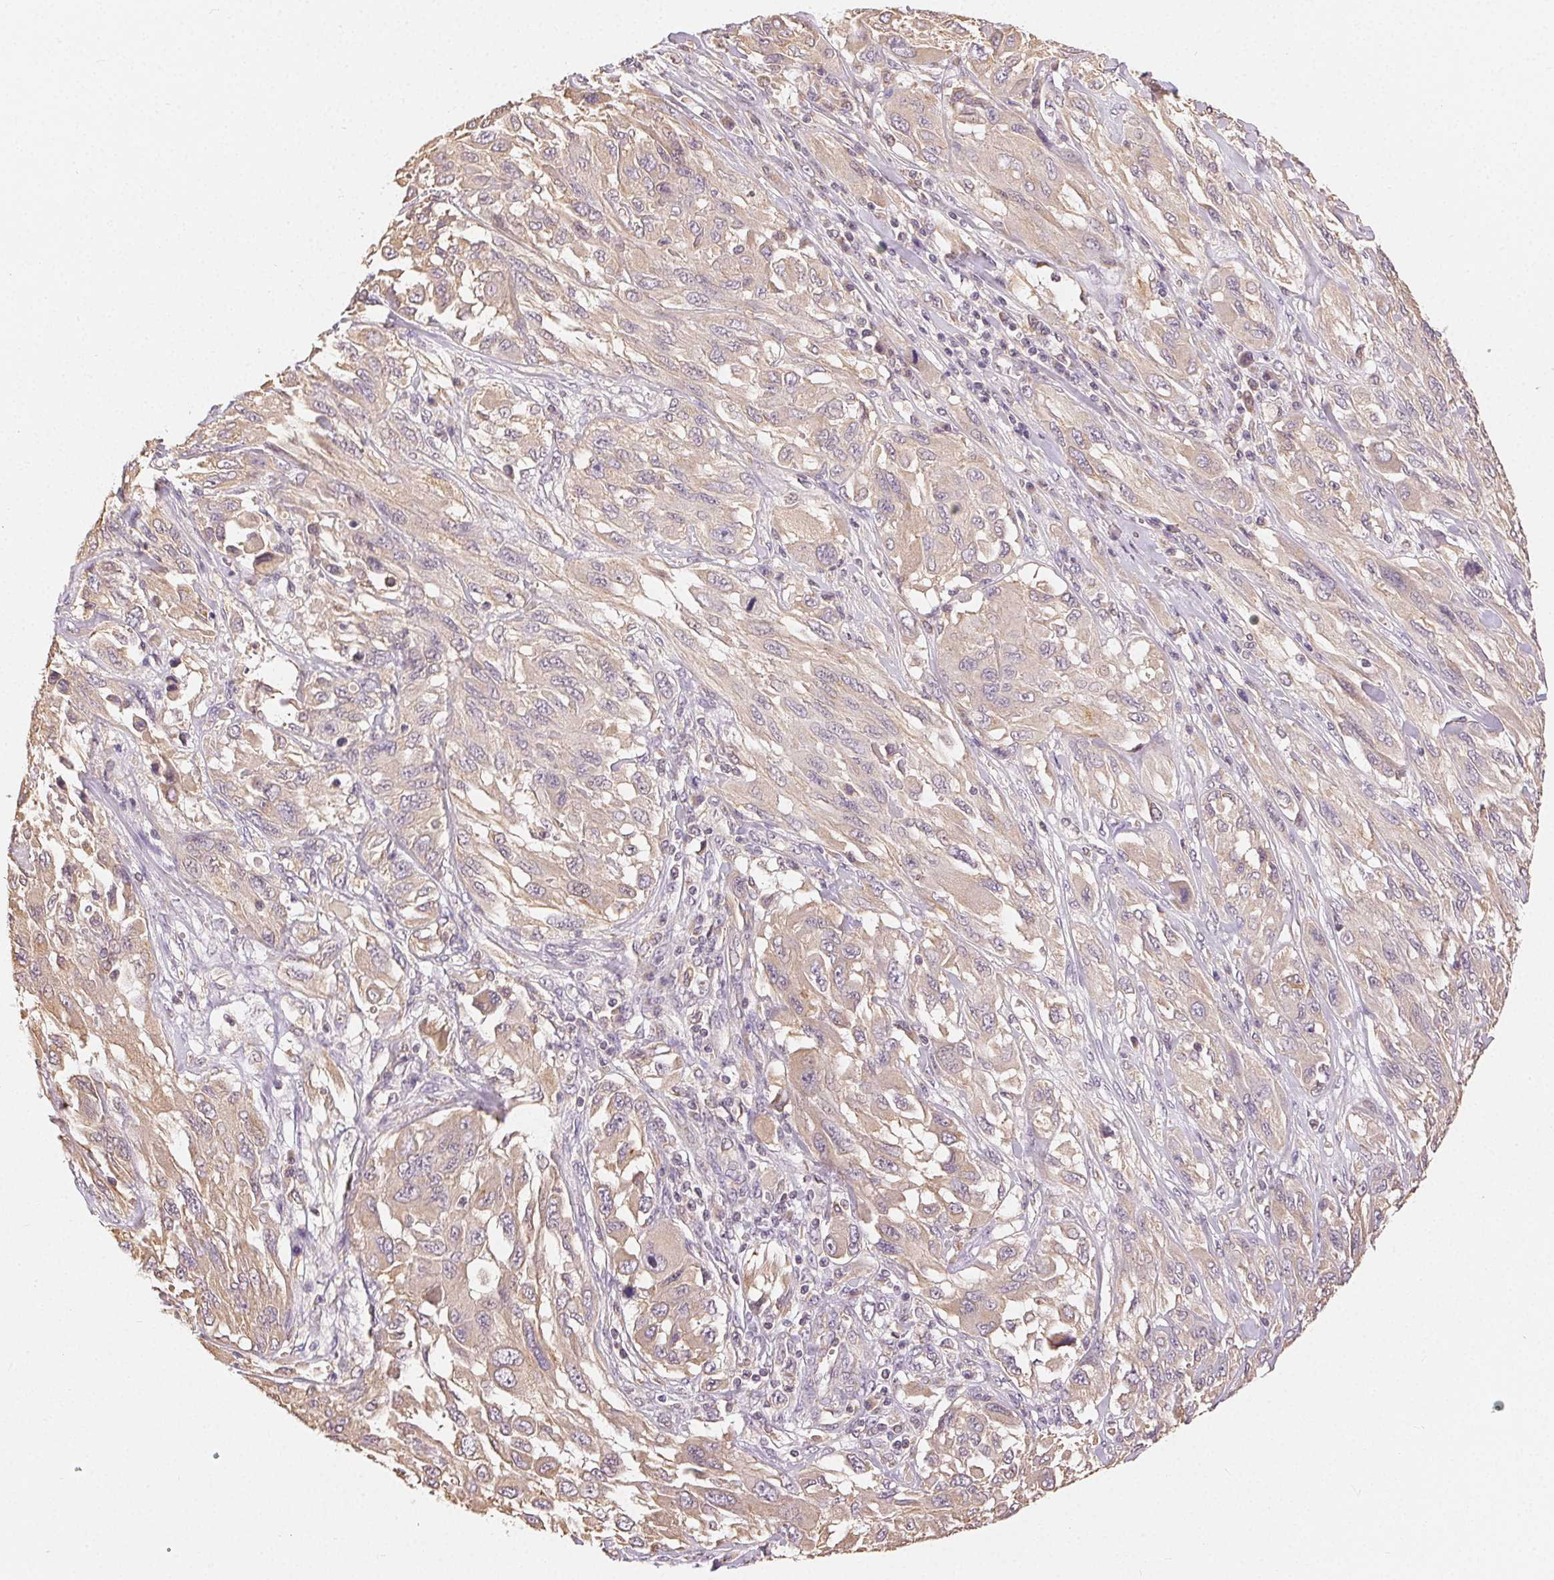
{"staining": {"intensity": "weak", "quantity": "25%-75%", "location": "cytoplasmic/membranous"}, "tissue": "melanoma", "cell_type": "Tumor cells", "image_type": "cancer", "snomed": [{"axis": "morphology", "description": "Malignant melanoma, NOS"}, {"axis": "topography", "description": "Skin"}], "caption": "Protein analysis of melanoma tissue exhibits weak cytoplasmic/membranous staining in approximately 25%-75% of tumor cells. Using DAB (3,3'-diaminobenzidine) (brown) and hematoxylin (blue) stains, captured at high magnification using brightfield microscopy.", "gene": "SEZ6L2", "patient": {"sex": "female", "age": 91}}